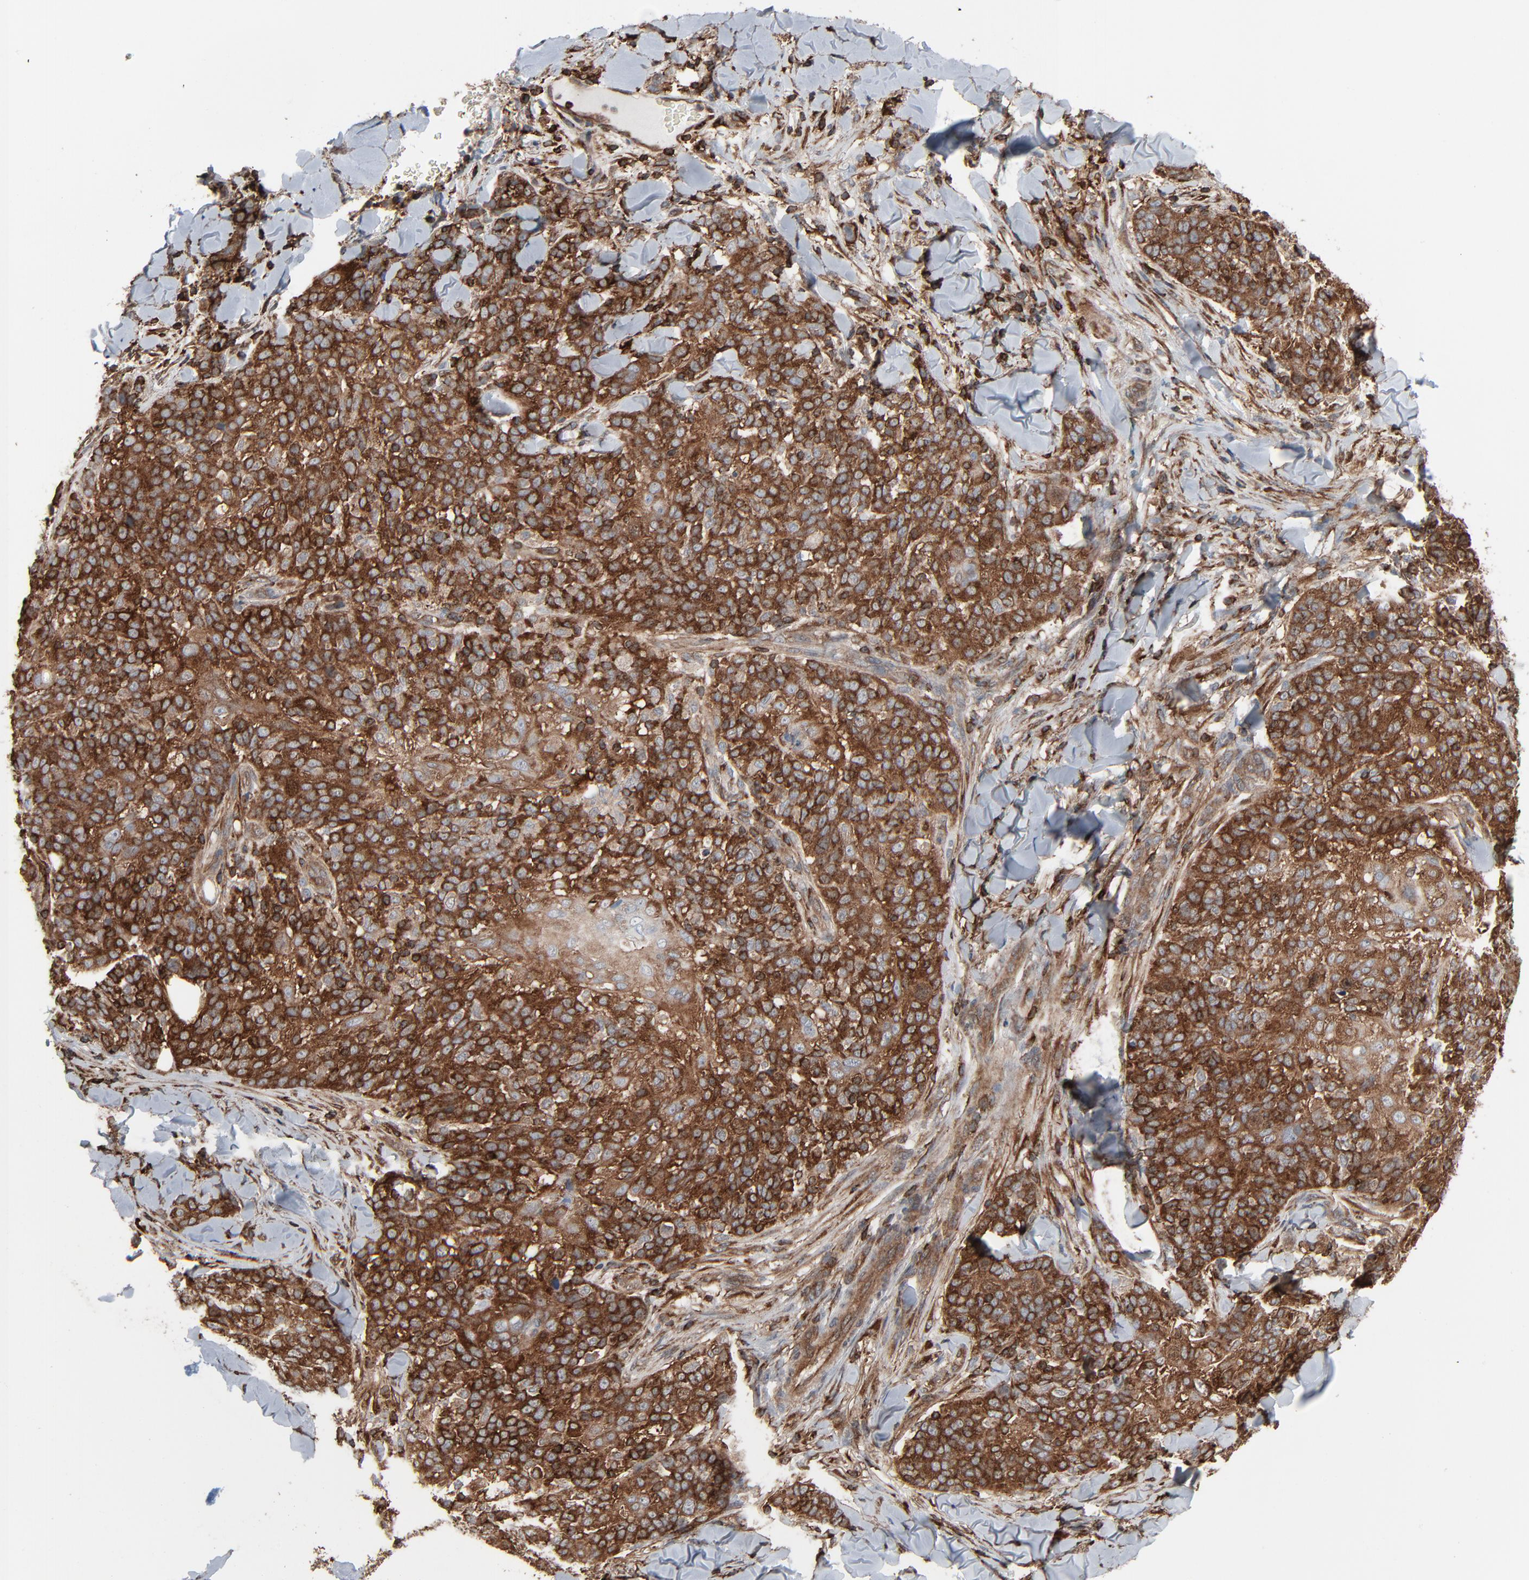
{"staining": {"intensity": "strong", "quantity": ">75%", "location": "cytoplasmic/membranous"}, "tissue": "skin cancer", "cell_type": "Tumor cells", "image_type": "cancer", "snomed": [{"axis": "morphology", "description": "Normal tissue, NOS"}, {"axis": "morphology", "description": "Squamous cell carcinoma, NOS"}, {"axis": "topography", "description": "Skin"}], "caption": "This is a photomicrograph of immunohistochemistry staining of skin cancer (squamous cell carcinoma), which shows strong expression in the cytoplasmic/membranous of tumor cells.", "gene": "OPTN", "patient": {"sex": "female", "age": 83}}